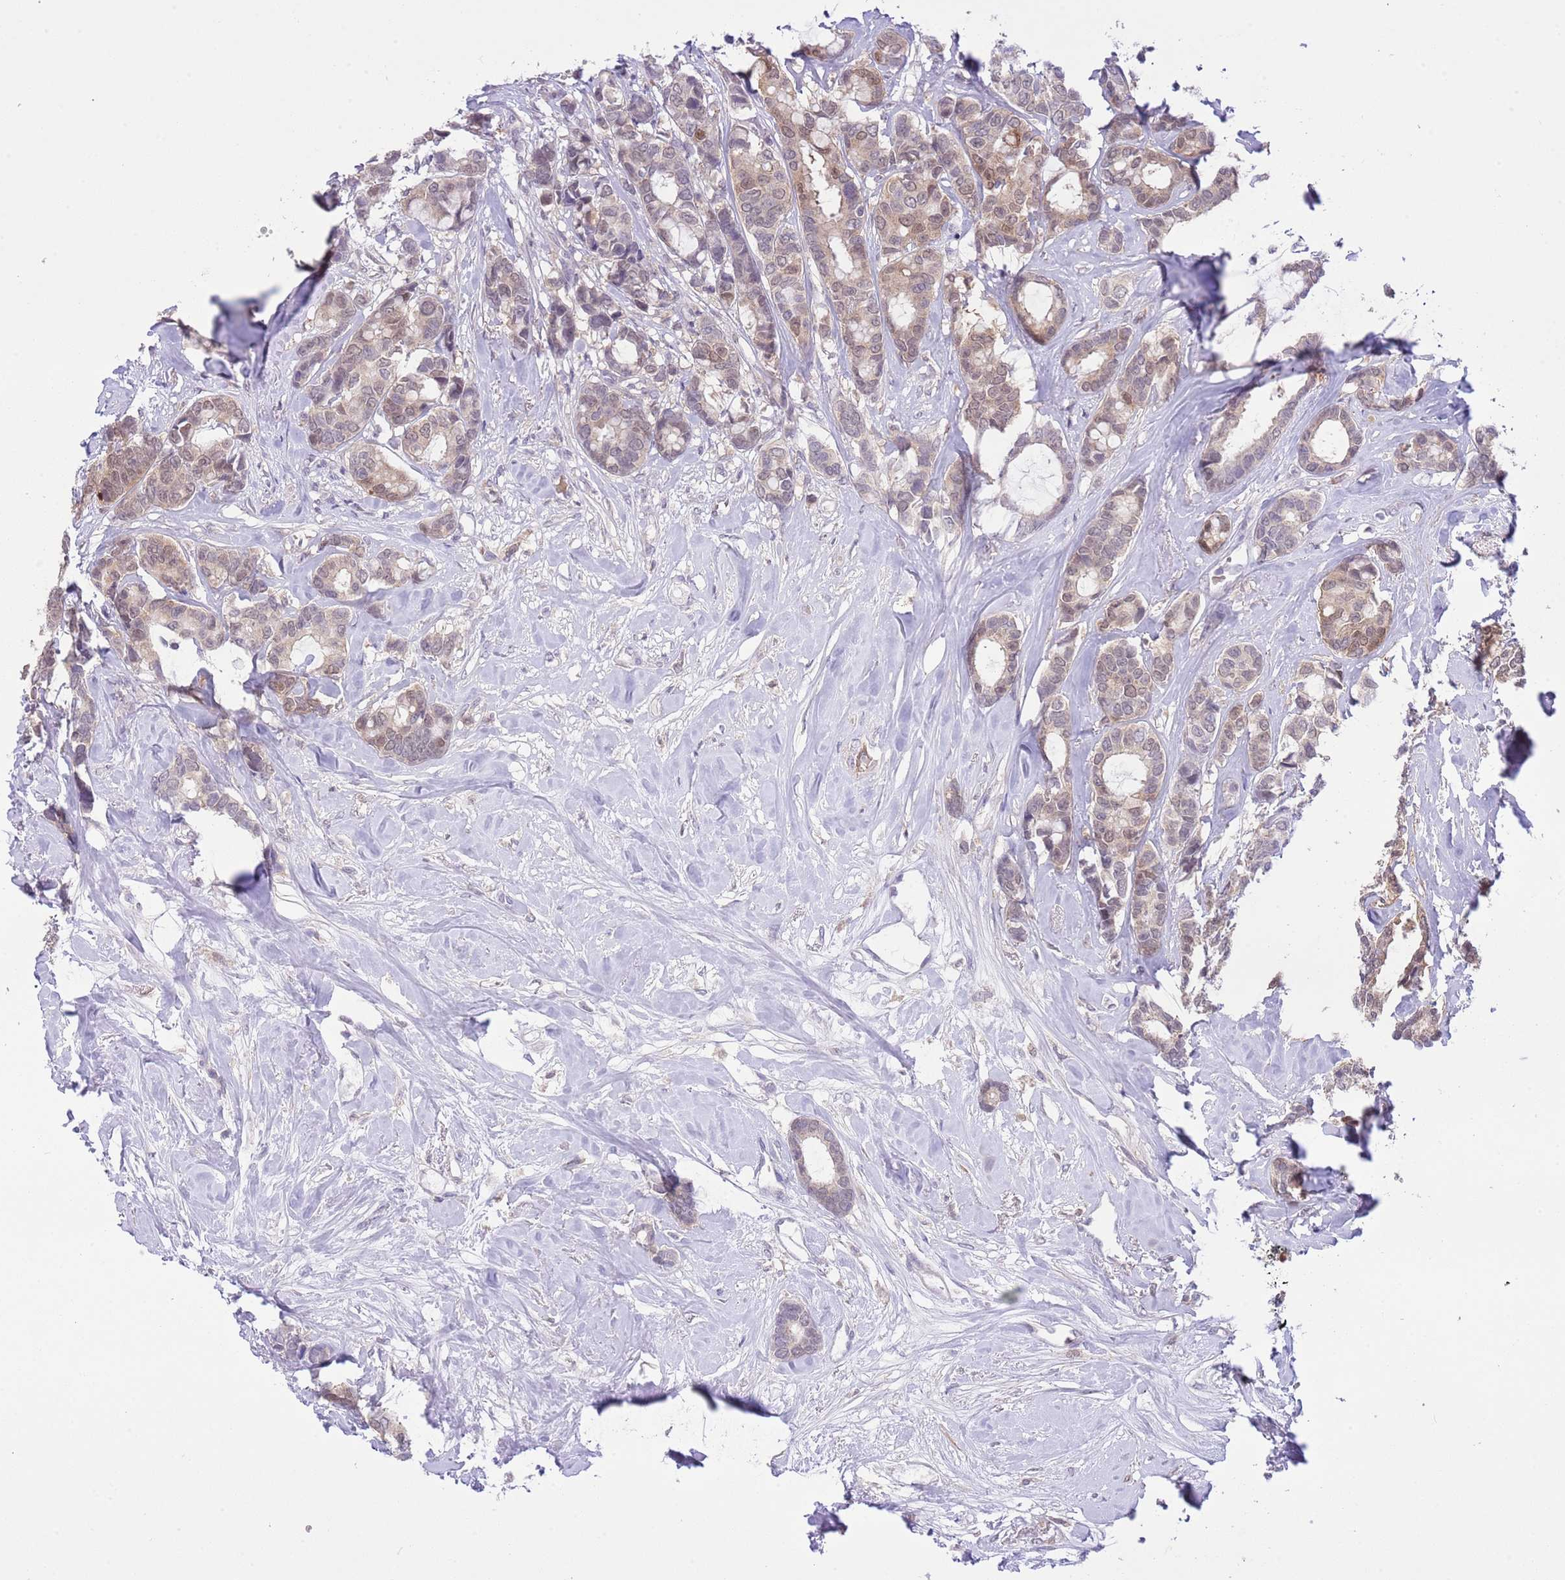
{"staining": {"intensity": "weak", "quantity": ">75%", "location": "cytoplasmic/membranous,nuclear"}, "tissue": "breast cancer", "cell_type": "Tumor cells", "image_type": "cancer", "snomed": [{"axis": "morphology", "description": "Duct carcinoma"}, {"axis": "topography", "description": "Breast"}], "caption": "Protein analysis of breast cancer (invasive ductal carcinoma) tissue shows weak cytoplasmic/membranous and nuclear staining in about >75% of tumor cells.", "gene": "GALK2", "patient": {"sex": "female", "age": 87}}